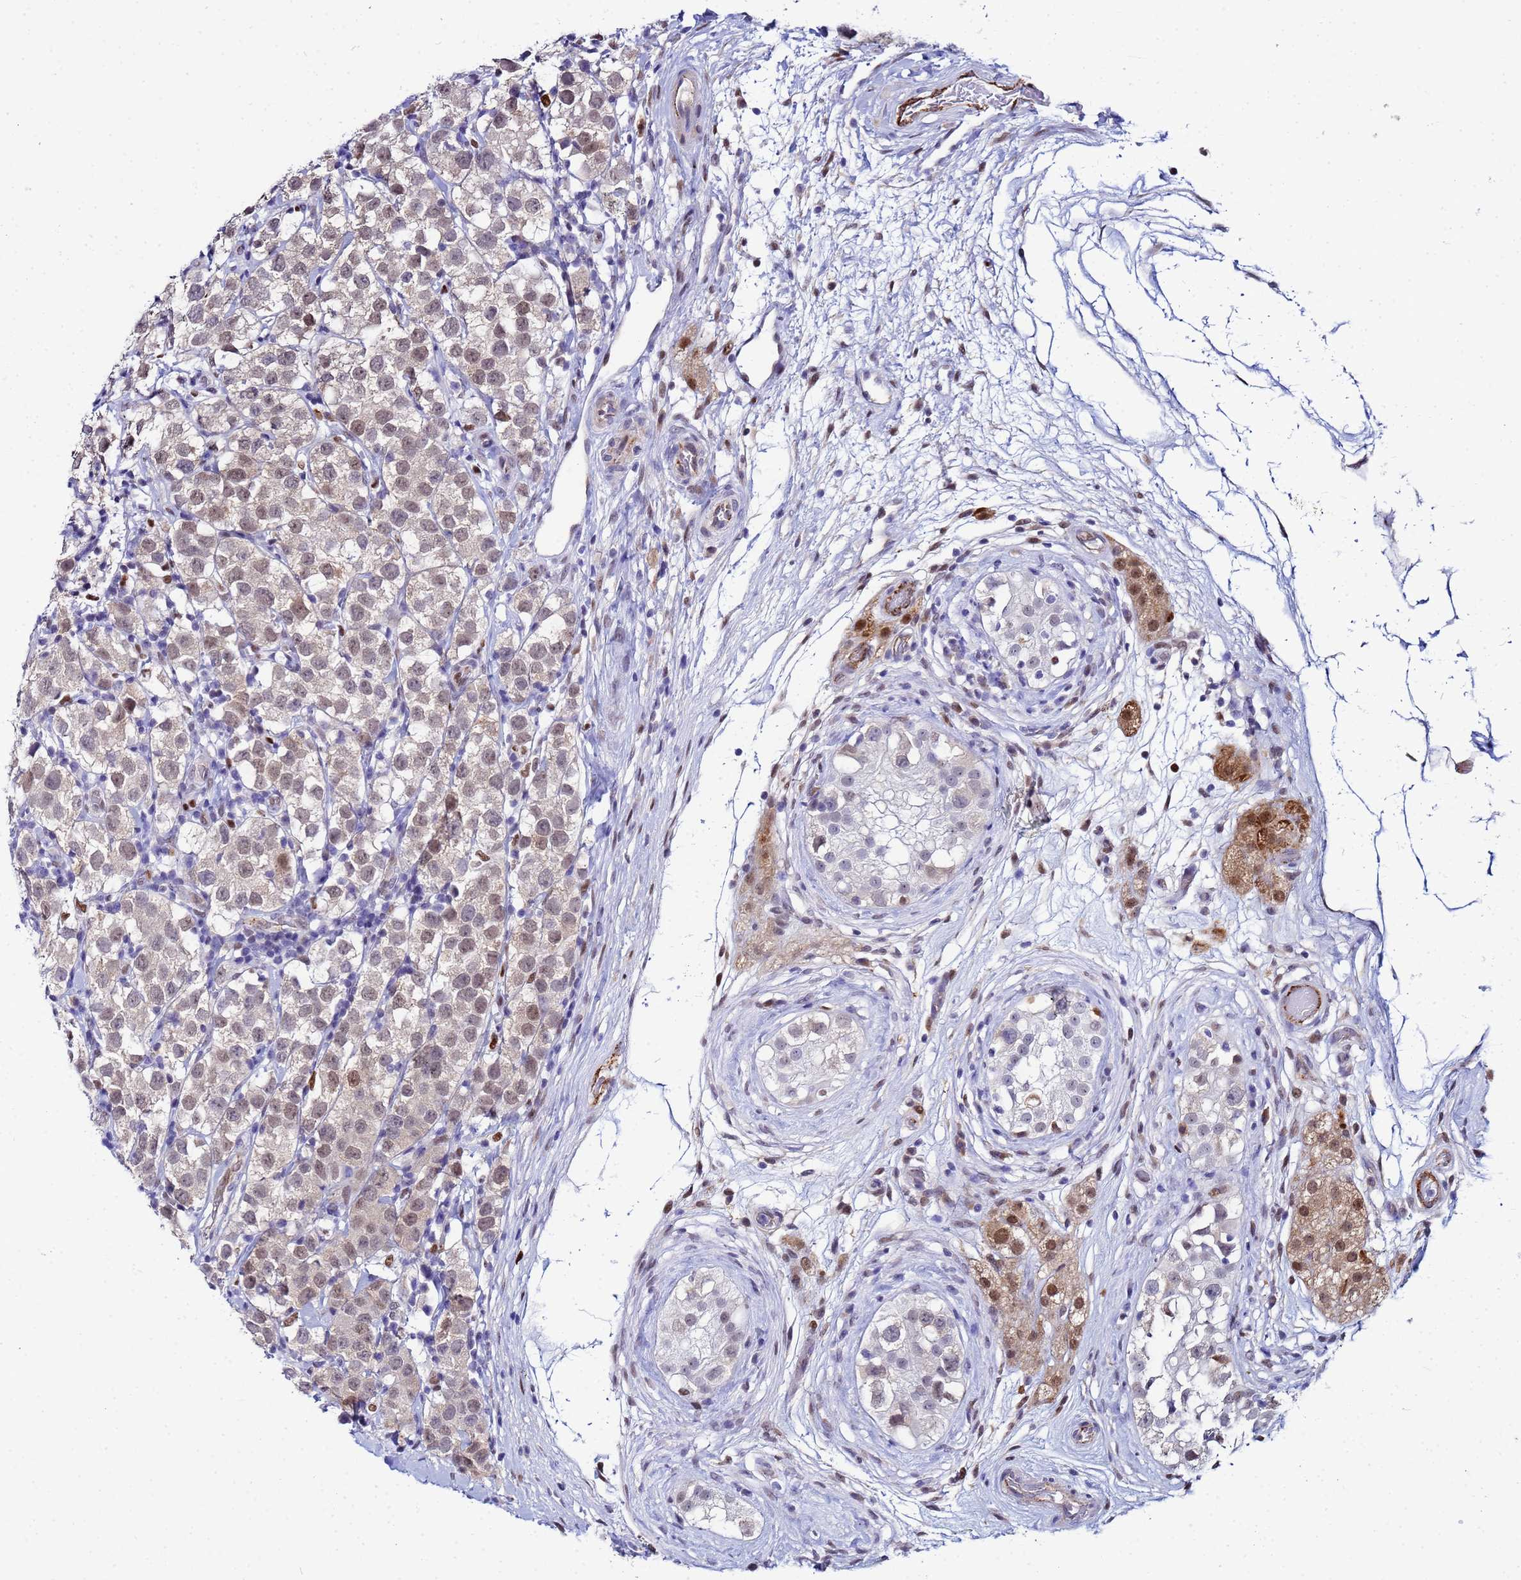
{"staining": {"intensity": "weak", "quantity": "<25%", "location": "nuclear"}, "tissue": "testis cancer", "cell_type": "Tumor cells", "image_type": "cancer", "snomed": [{"axis": "morphology", "description": "Seminoma, NOS"}, {"axis": "topography", "description": "Testis"}], "caption": "DAB immunohistochemical staining of human testis seminoma displays no significant positivity in tumor cells.", "gene": "SLC25A37", "patient": {"sex": "male", "age": 34}}